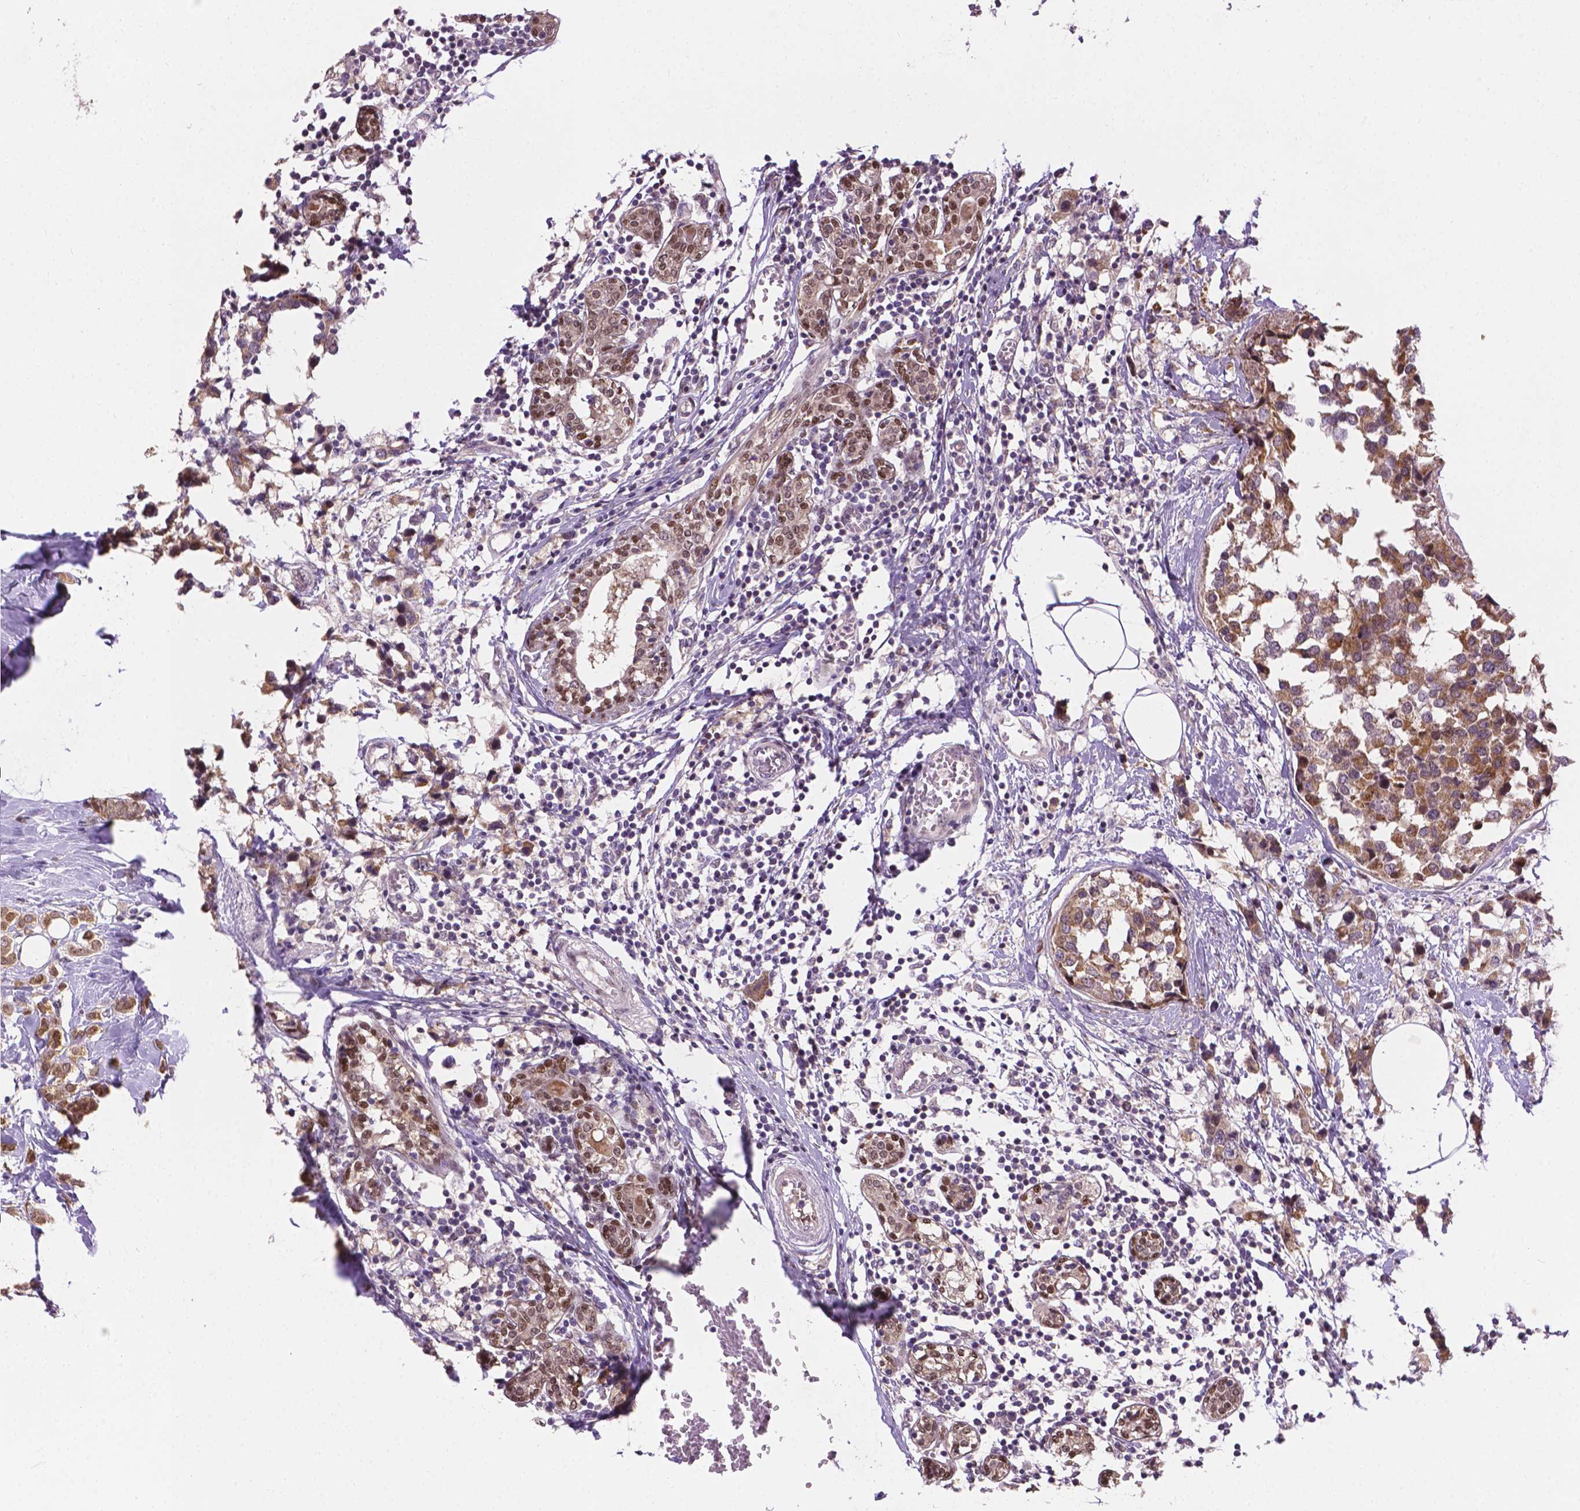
{"staining": {"intensity": "moderate", "quantity": ">75%", "location": "cytoplasmic/membranous,nuclear"}, "tissue": "breast cancer", "cell_type": "Tumor cells", "image_type": "cancer", "snomed": [{"axis": "morphology", "description": "Lobular carcinoma"}, {"axis": "topography", "description": "Breast"}], "caption": "Lobular carcinoma (breast) stained with DAB (3,3'-diaminobenzidine) immunohistochemistry (IHC) demonstrates medium levels of moderate cytoplasmic/membranous and nuclear positivity in approximately >75% of tumor cells. The staining was performed using DAB (3,3'-diaminobenzidine), with brown indicating positive protein expression. Nuclei are stained blue with hematoxylin.", "gene": "IRF6", "patient": {"sex": "female", "age": 59}}